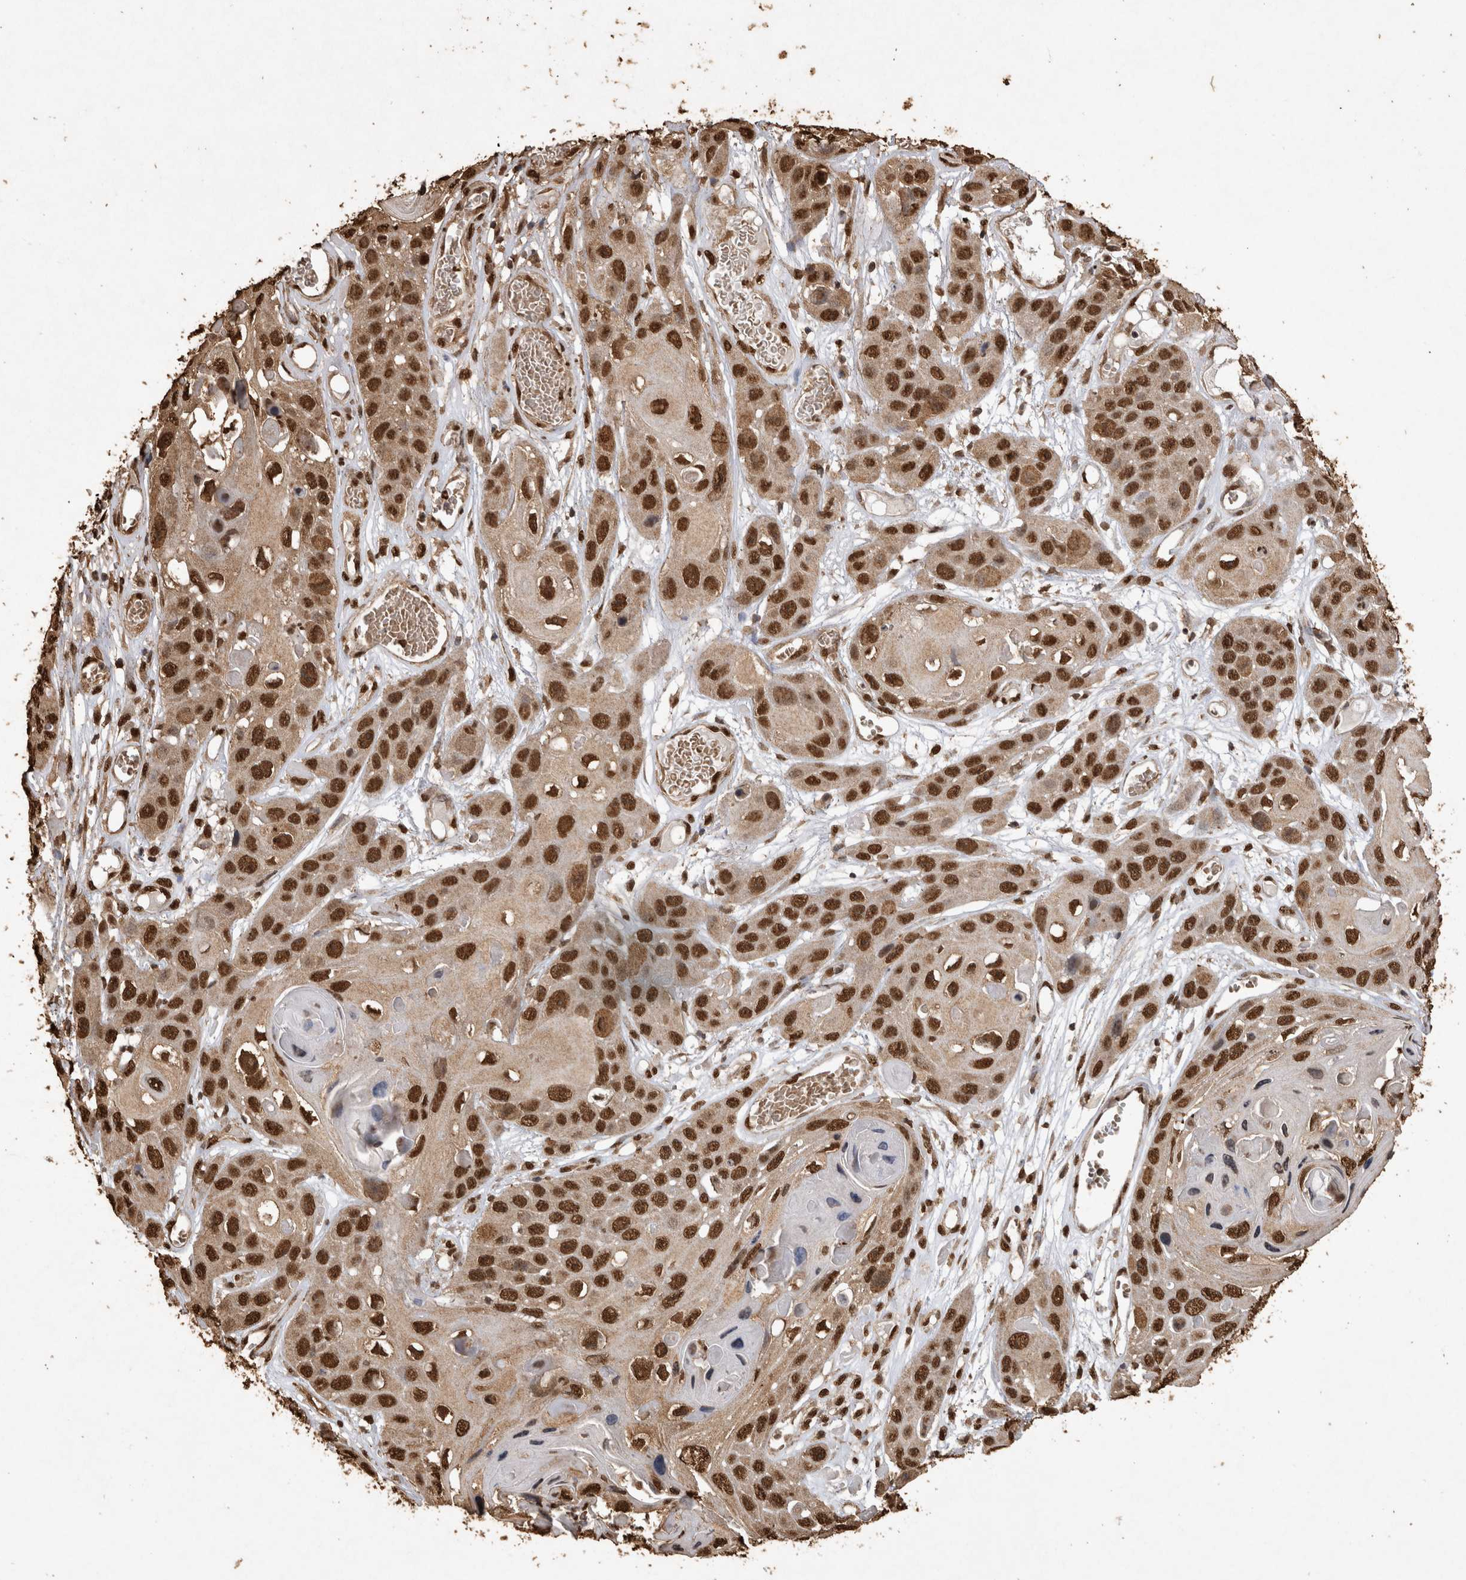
{"staining": {"intensity": "strong", "quantity": ">75%", "location": "nuclear"}, "tissue": "skin cancer", "cell_type": "Tumor cells", "image_type": "cancer", "snomed": [{"axis": "morphology", "description": "Squamous cell carcinoma, NOS"}, {"axis": "topography", "description": "Skin"}], "caption": "IHC photomicrograph of neoplastic tissue: skin cancer stained using IHC reveals high levels of strong protein expression localized specifically in the nuclear of tumor cells, appearing as a nuclear brown color.", "gene": "OAS2", "patient": {"sex": "male", "age": 55}}